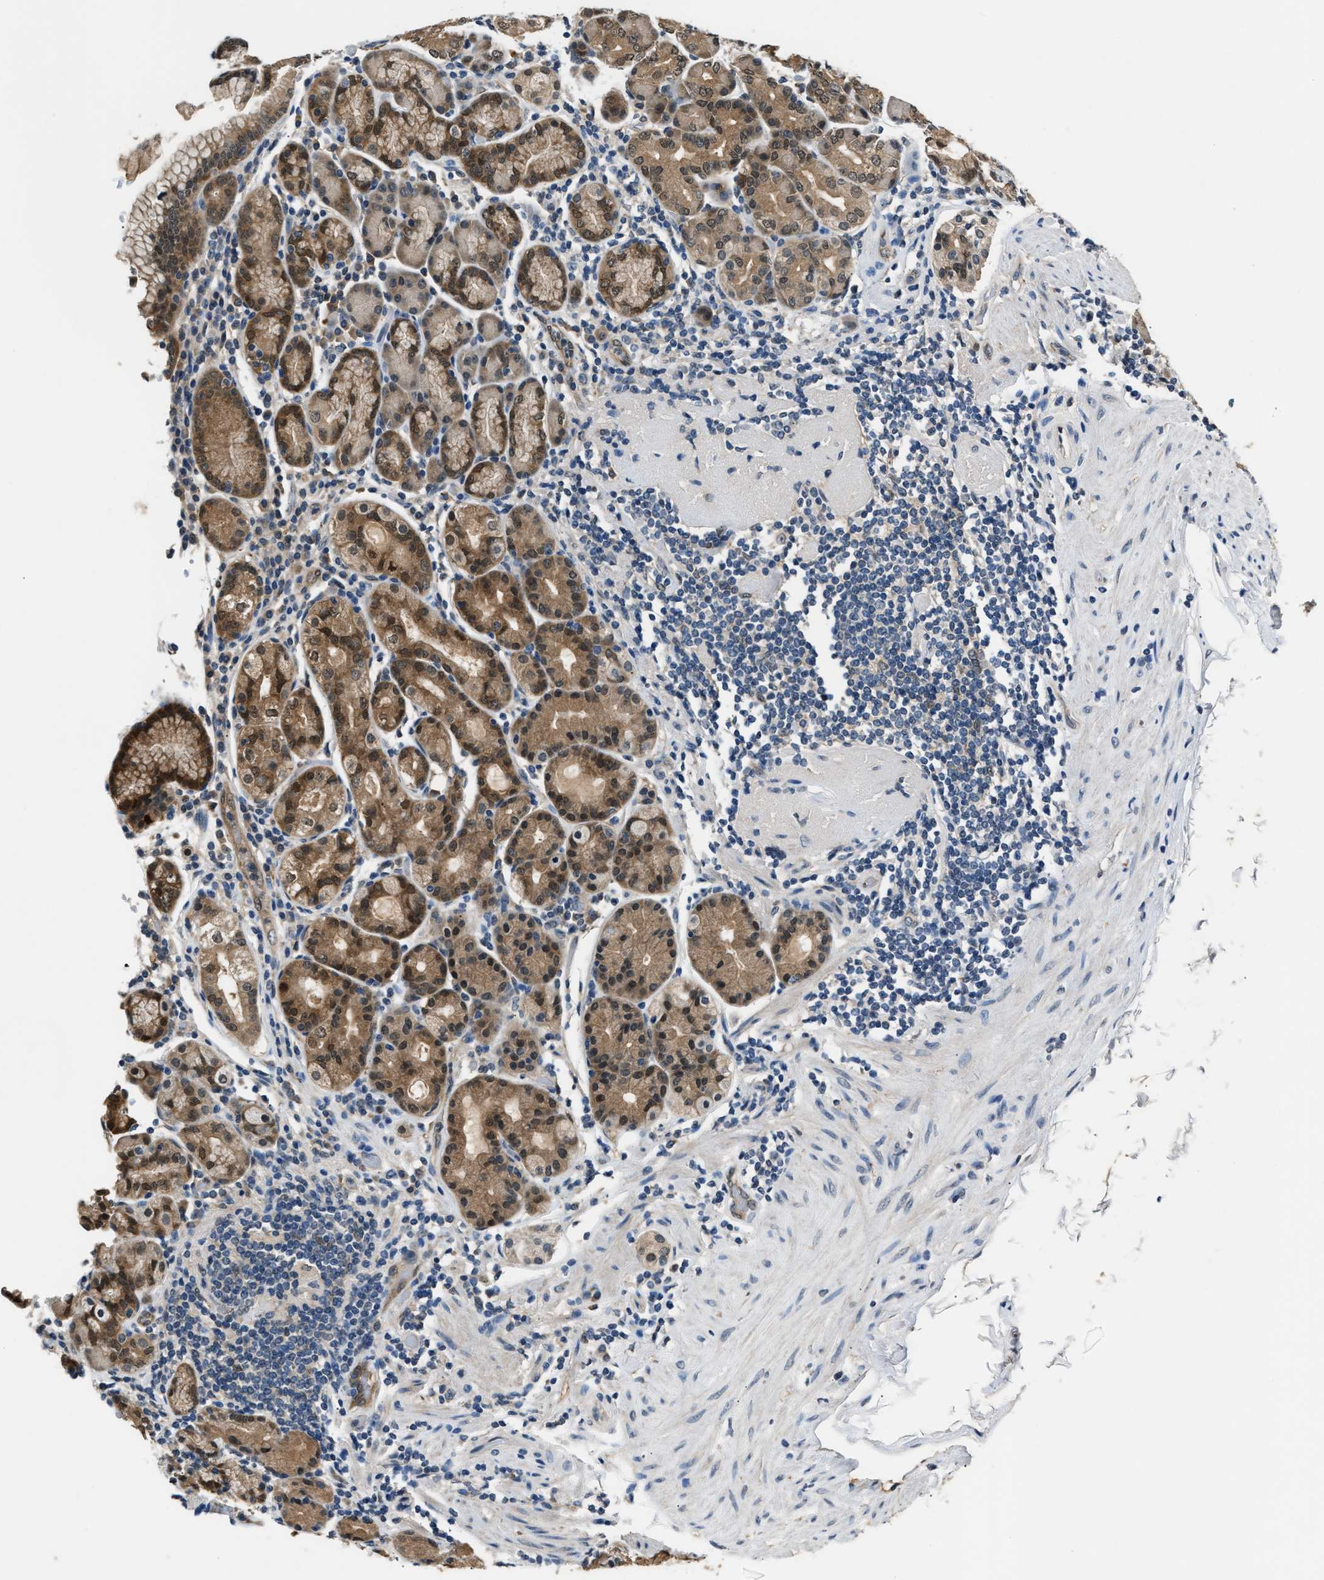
{"staining": {"intensity": "moderate", "quantity": ">75%", "location": "cytoplasmic/membranous,nuclear"}, "tissue": "stomach", "cell_type": "Glandular cells", "image_type": "normal", "snomed": [{"axis": "morphology", "description": "Normal tissue, NOS"}, {"axis": "topography", "description": "Stomach, lower"}], "caption": "A photomicrograph of stomach stained for a protein exhibits moderate cytoplasmic/membranous,nuclear brown staining in glandular cells. (DAB IHC, brown staining for protein, blue staining for nuclei).", "gene": "TP53I3", "patient": {"sex": "female", "age": 76}}